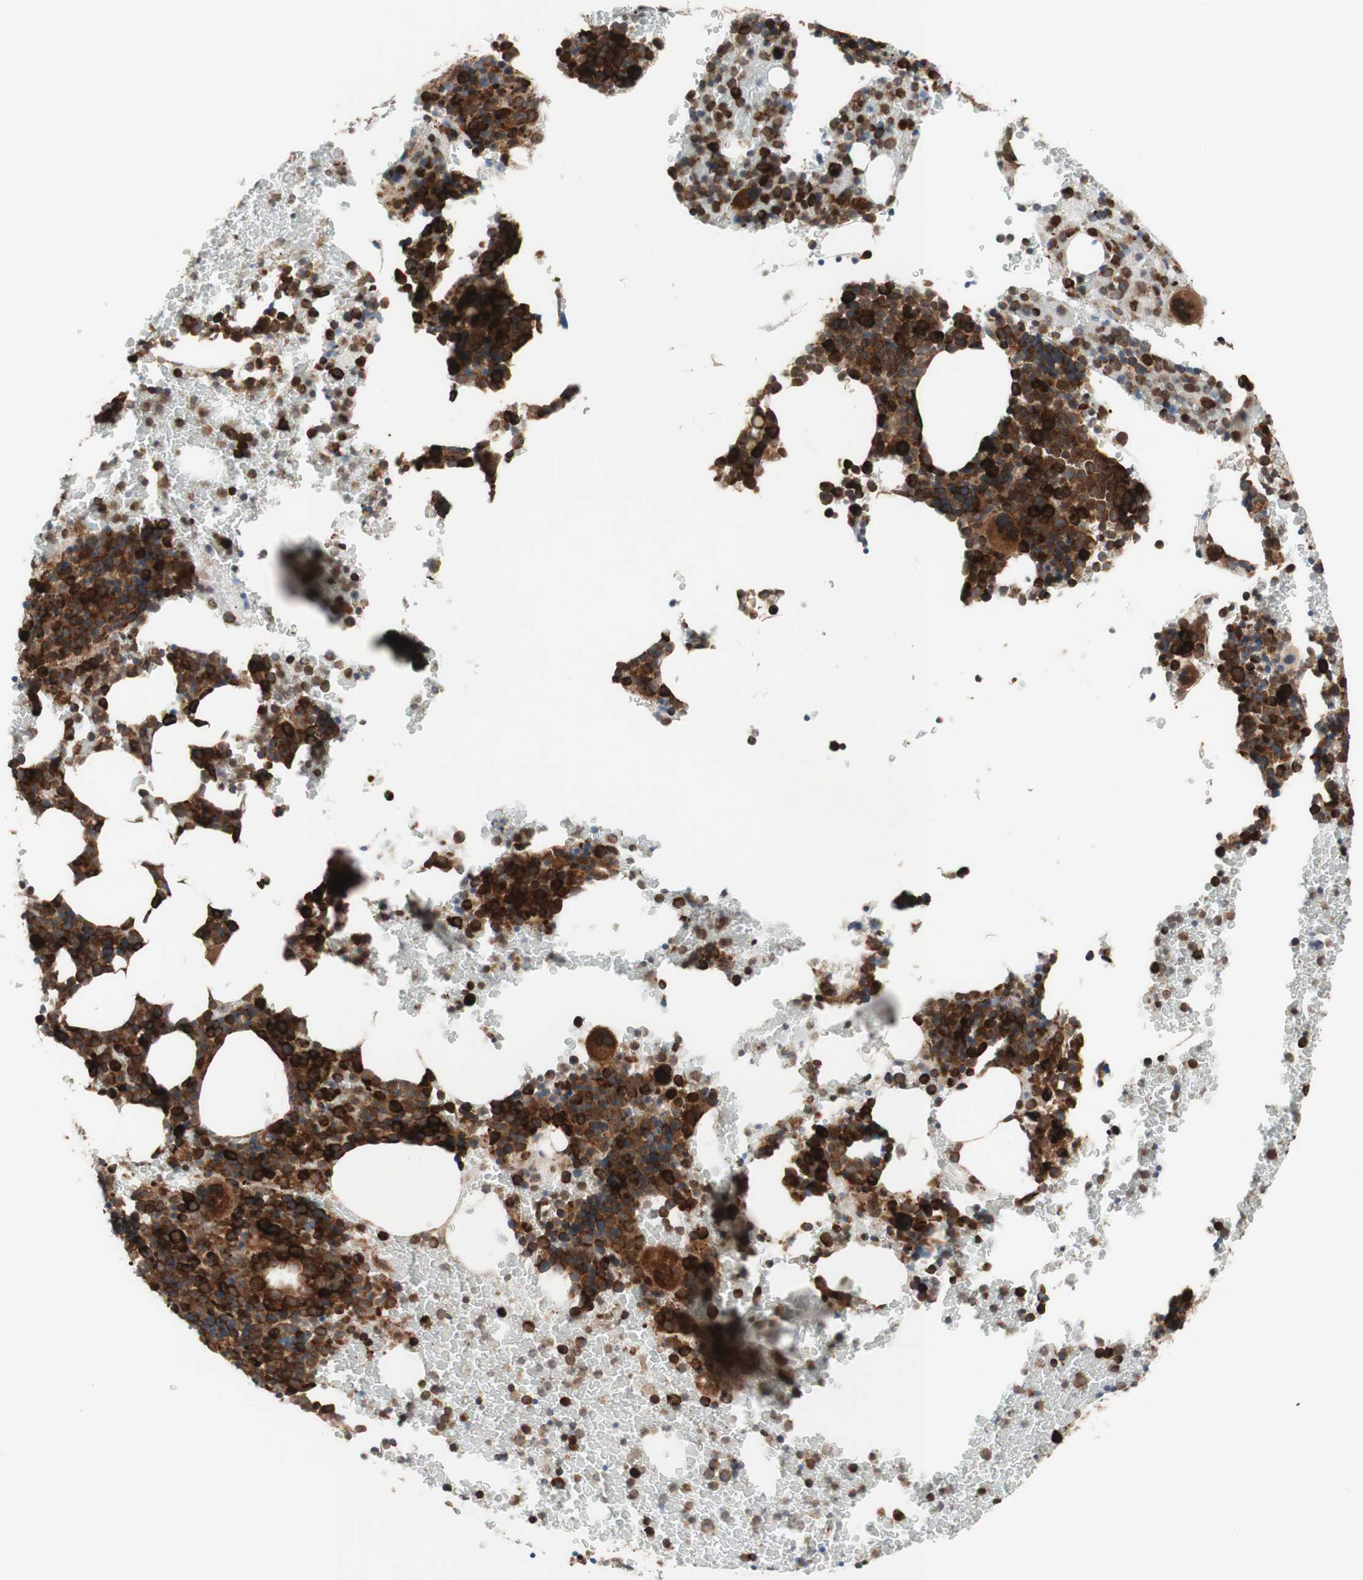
{"staining": {"intensity": "strong", "quantity": ">75%", "location": "cytoplasmic/membranous"}, "tissue": "bone marrow", "cell_type": "Hematopoietic cells", "image_type": "normal", "snomed": [{"axis": "morphology", "description": "Normal tissue, NOS"}, {"axis": "morphology", "description": "Inflammation, NOS"}, {"axis": "topography", "description": "Bone marrow"}], "caption": "Protein analysis of normal bone marrow reveals strong cytoplasmic/membranous expression in about >75% of hematopoietic cells.", "gene": "CCN4", "patient": {"sex": "male", "age": 72}}